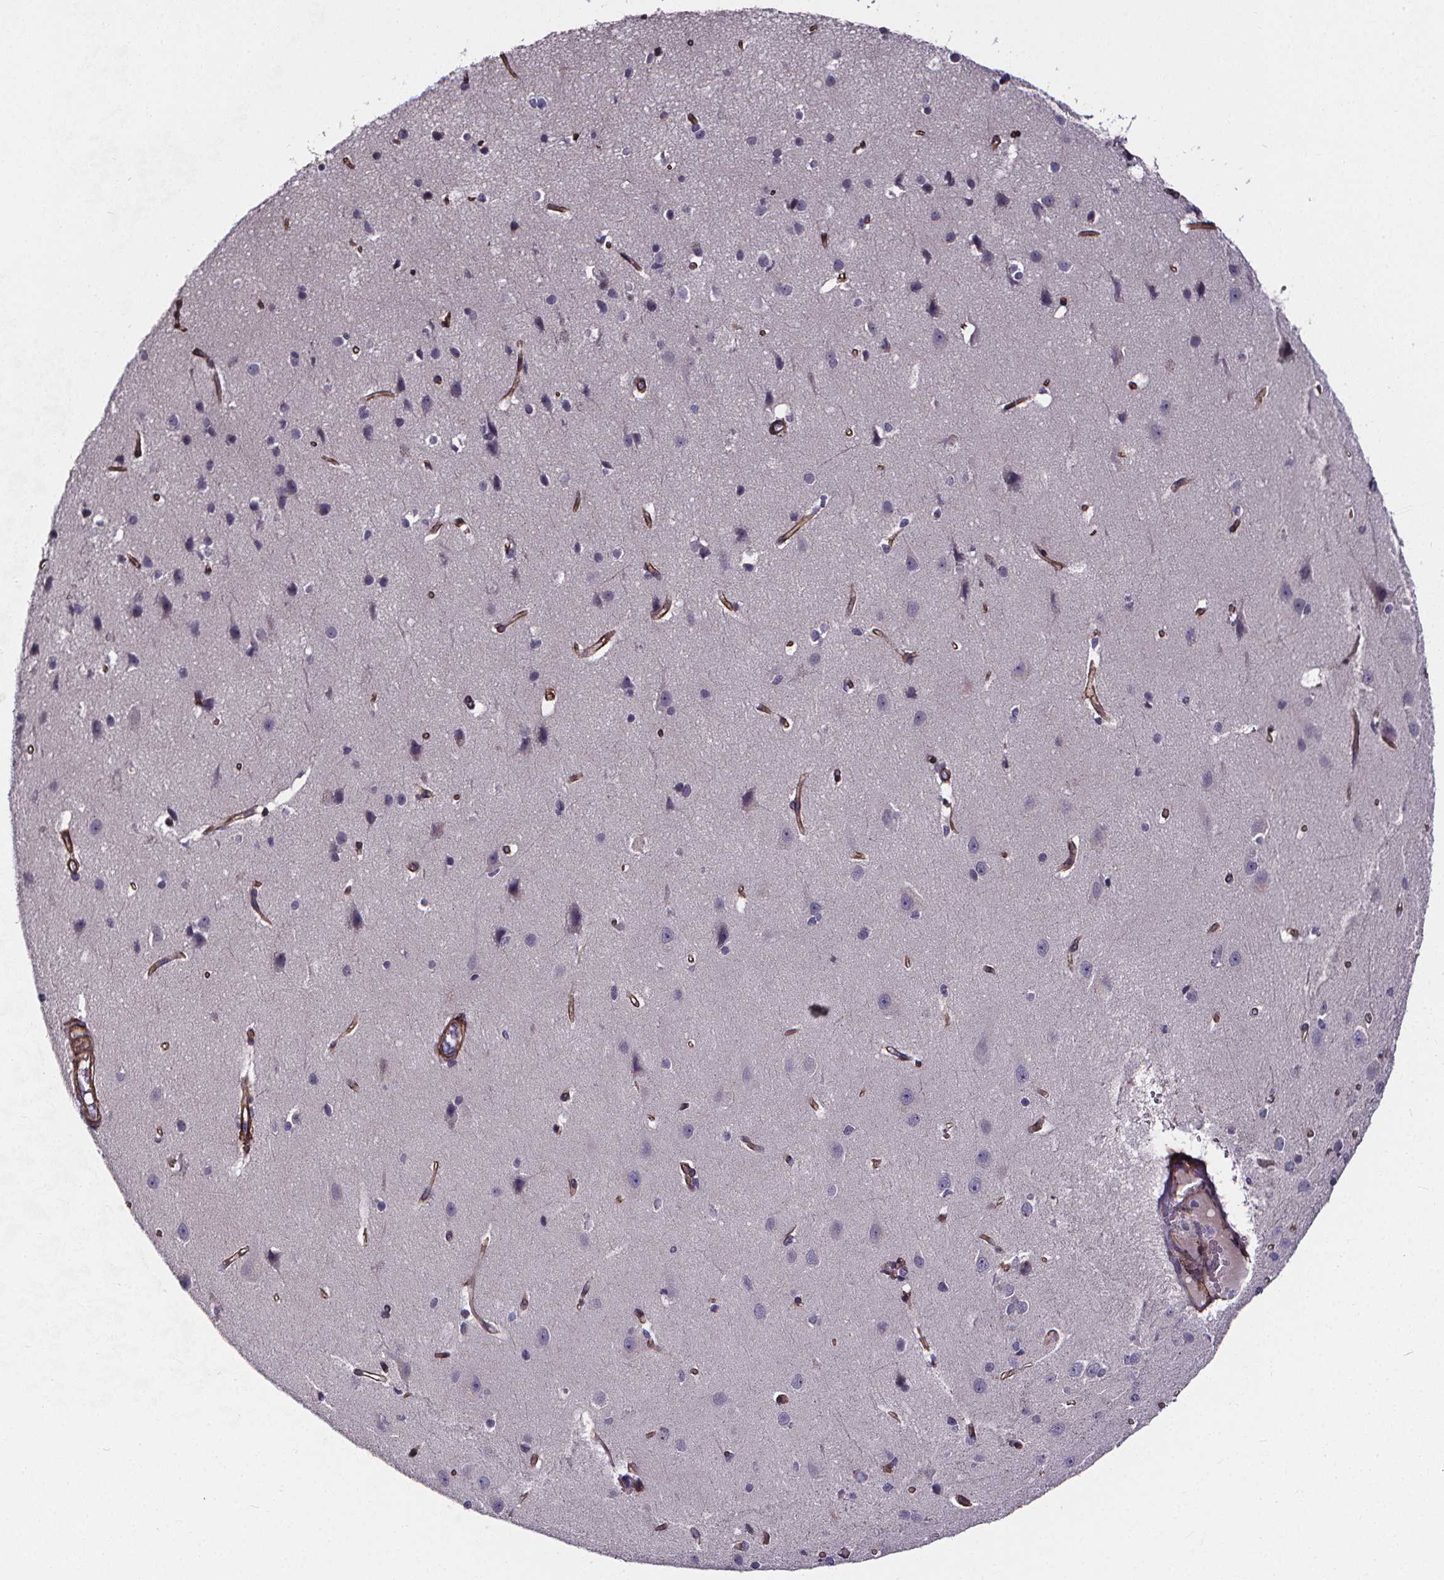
{"staining": {"intensity": "weak", "quantity": ">75%", "location": "cytoplasmic/membranous,nuclear"}, "tissue": "cerebral cortex", "cell_type": "Endothelial cells", "image_type": "normal", "snomed": [{"axis": "morphology", "description": "Normal tissue, NOS"}, {"axis": "topography", "description": "Cerebral cortex"}], "caption": "Protein positivity by immunohistochemistry demonstrates weak cytoplasmic/membranous,nuclear staining in approximately >75% of endothelial cells in normal cerebral cortex.", "gene": "AEBP1", "patient": {"sex": "male", "age": 37}}